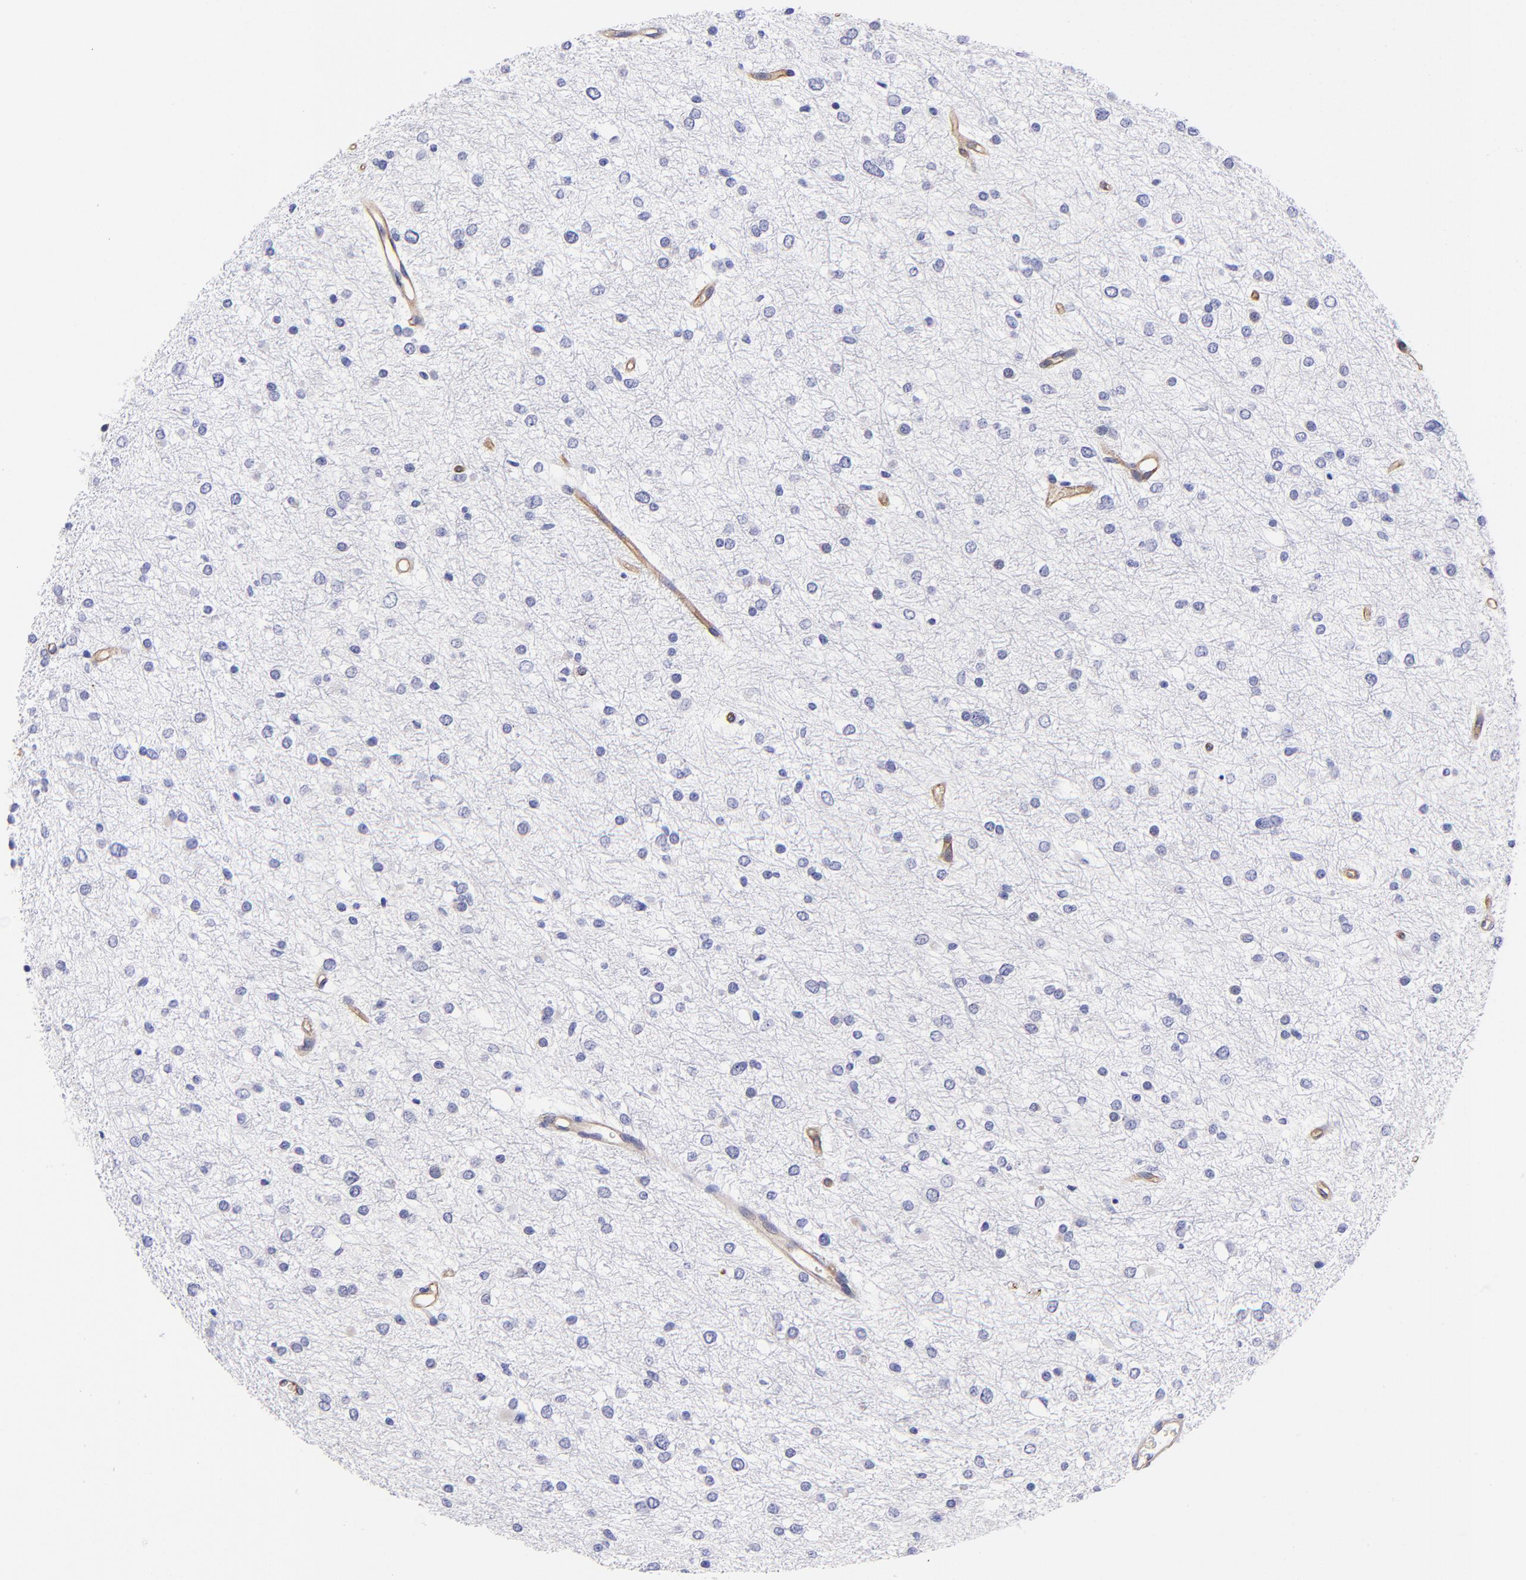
{"staining": {"intensity": "negative", "quantity": "none", "location": "none"}, "tissue": "glioma", "cell_type": "Tumor cells", "image_type": "cancer", "snomed": [{"axis": "morphology", "description": "Glioma, malignant, Low grade"}, {"axis": "topography", "description": "Brain"}], "caption": "Tumor cells show no significant positivity in glioma. Brightfield microscopy of immunohistochemistry stained with DAB (3,3'-diaminobenzidine) (brown) and hematoxylin (blue), captured at high magnification.", "gene": "PPFIBP1", "patient": {"sex": "female", "age": 36}}